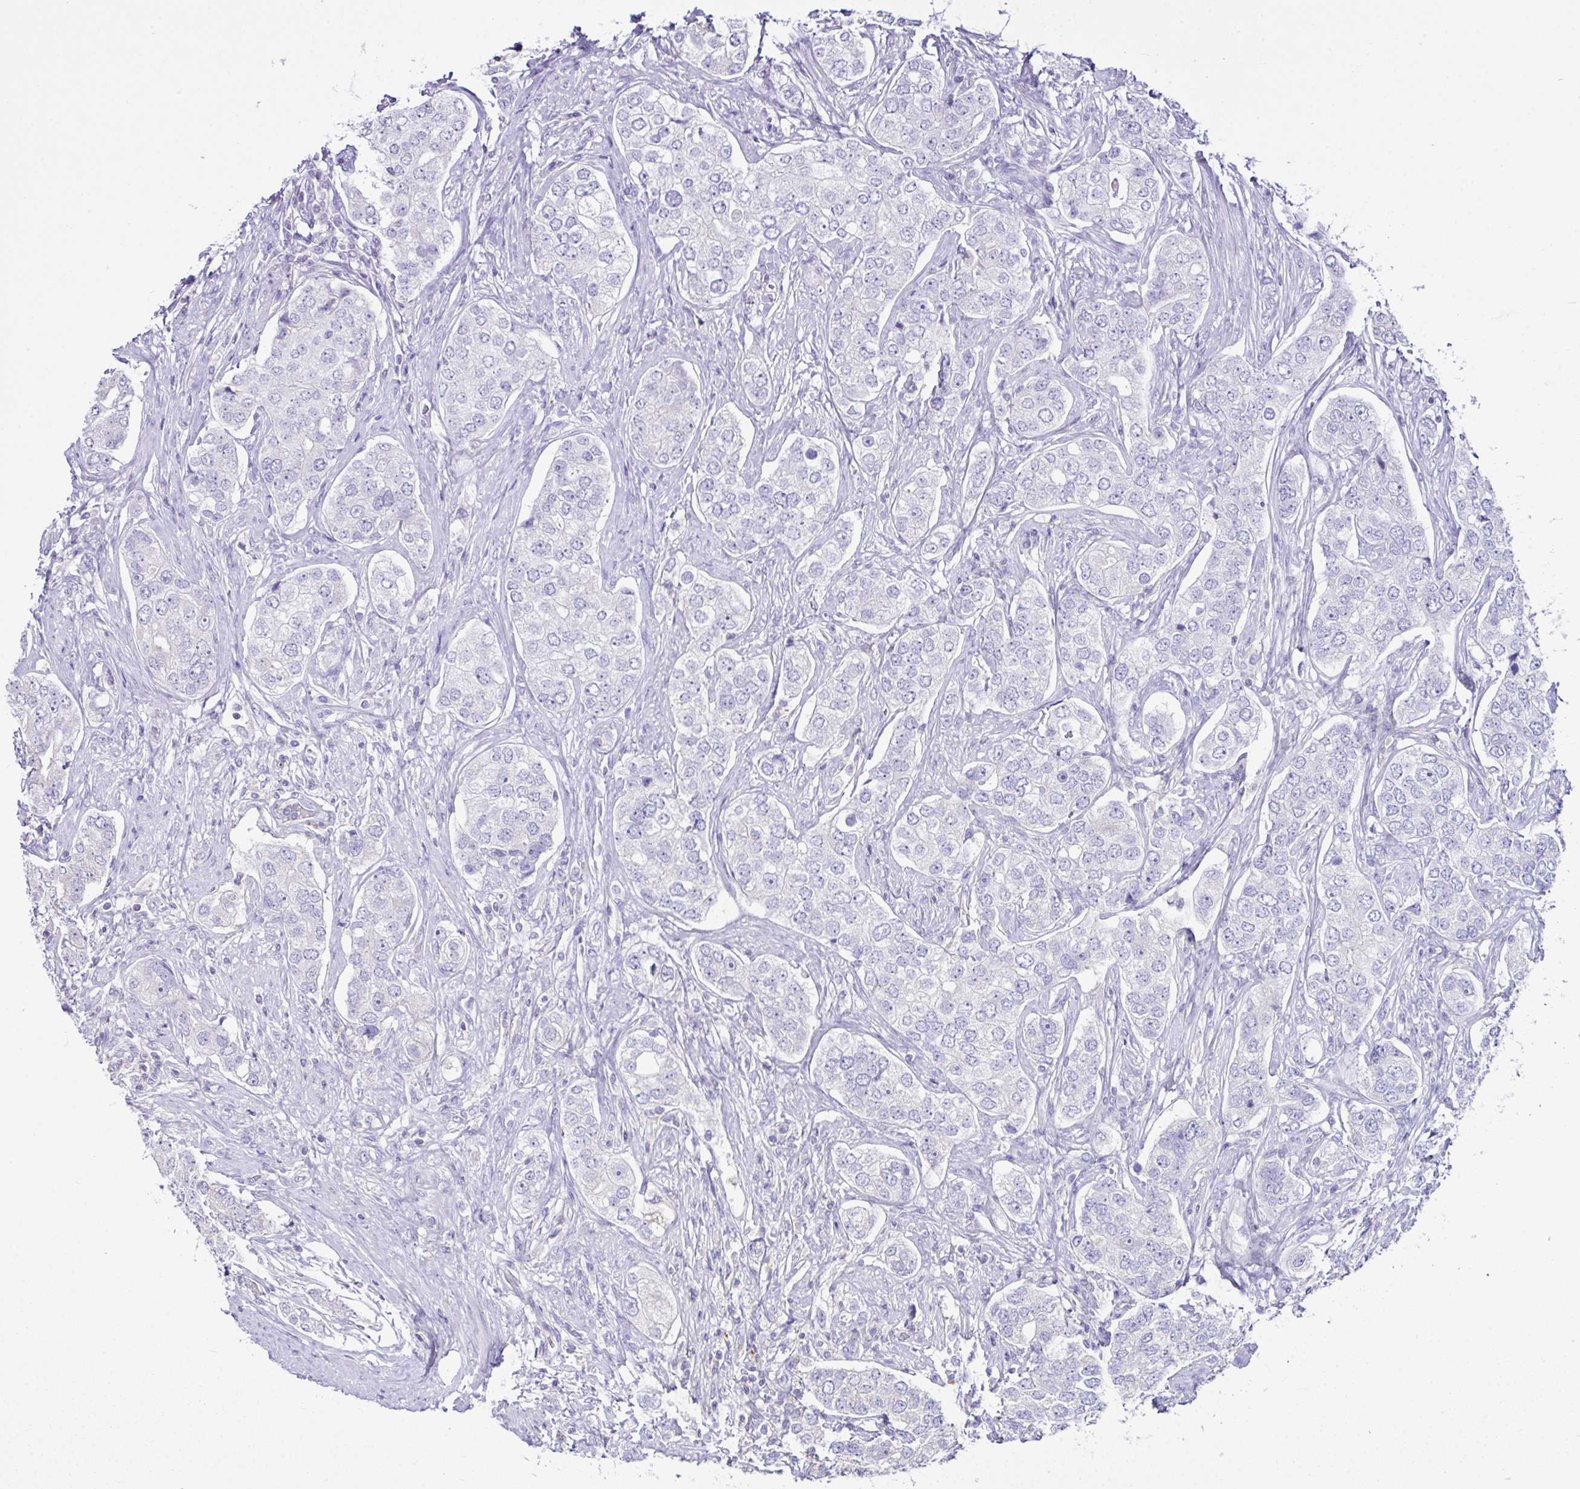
{"staining": {"intensity": "negative", "quantity": "none", "location": "none"}, "tissue": "prostate cancer", "cell_type": "Tumor cells", "image_type": "cancer", "snomed": [{"axis": "morphology", "description": "Adenocarcinoma, High grade"}, {"axis": "topography", "description": "Prostate"}], "caption": "Human prostate high-grade adenocarcinoma stained for a protein using immunohistochemistry (IHC) demonstrates no positivity in tumor cells.", "gene": "D2HGDH", "patient": {"sex": "male", "age": 60}}